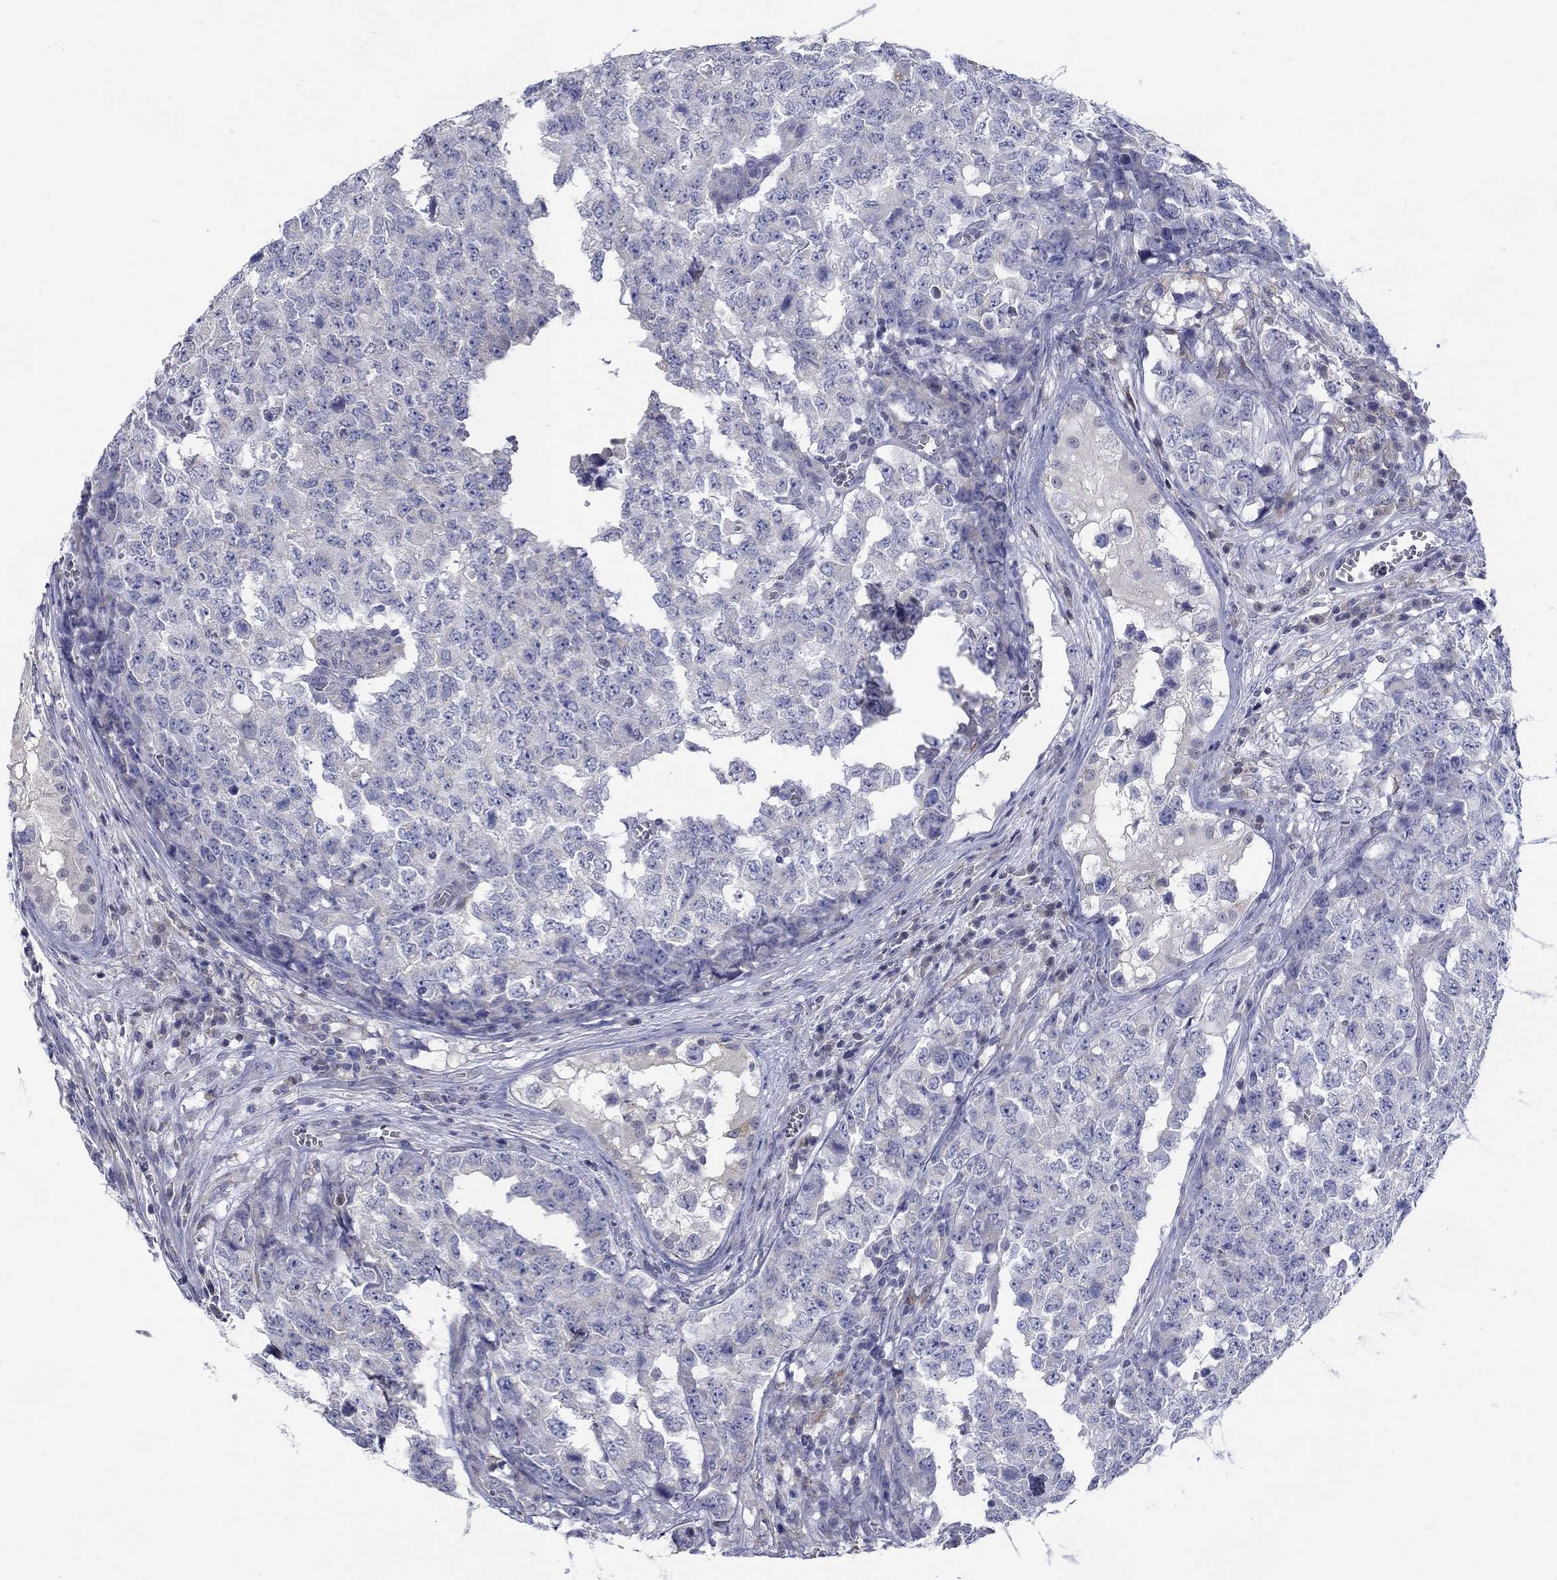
{"staining": {"intensity": "negative", "quantity": "none", "location": "none"}, "tissue": "testis cancer", "cell_type": "Tumor cells", "image_type": "cancer", "snomed": [{"axis": "morphology", "description": "Carcinoma, Embryonal, NOS"}, {"axis": "topography", "description": "Testis"}], "caption": "A histopathology image of embryonal carcinoma (testis) stained for a protein exhibits no brown staining in tumor cells. Nuclei are stained in blue.", "gene": "ABCA4", "patient": {"sex": "male", "age": 23}}